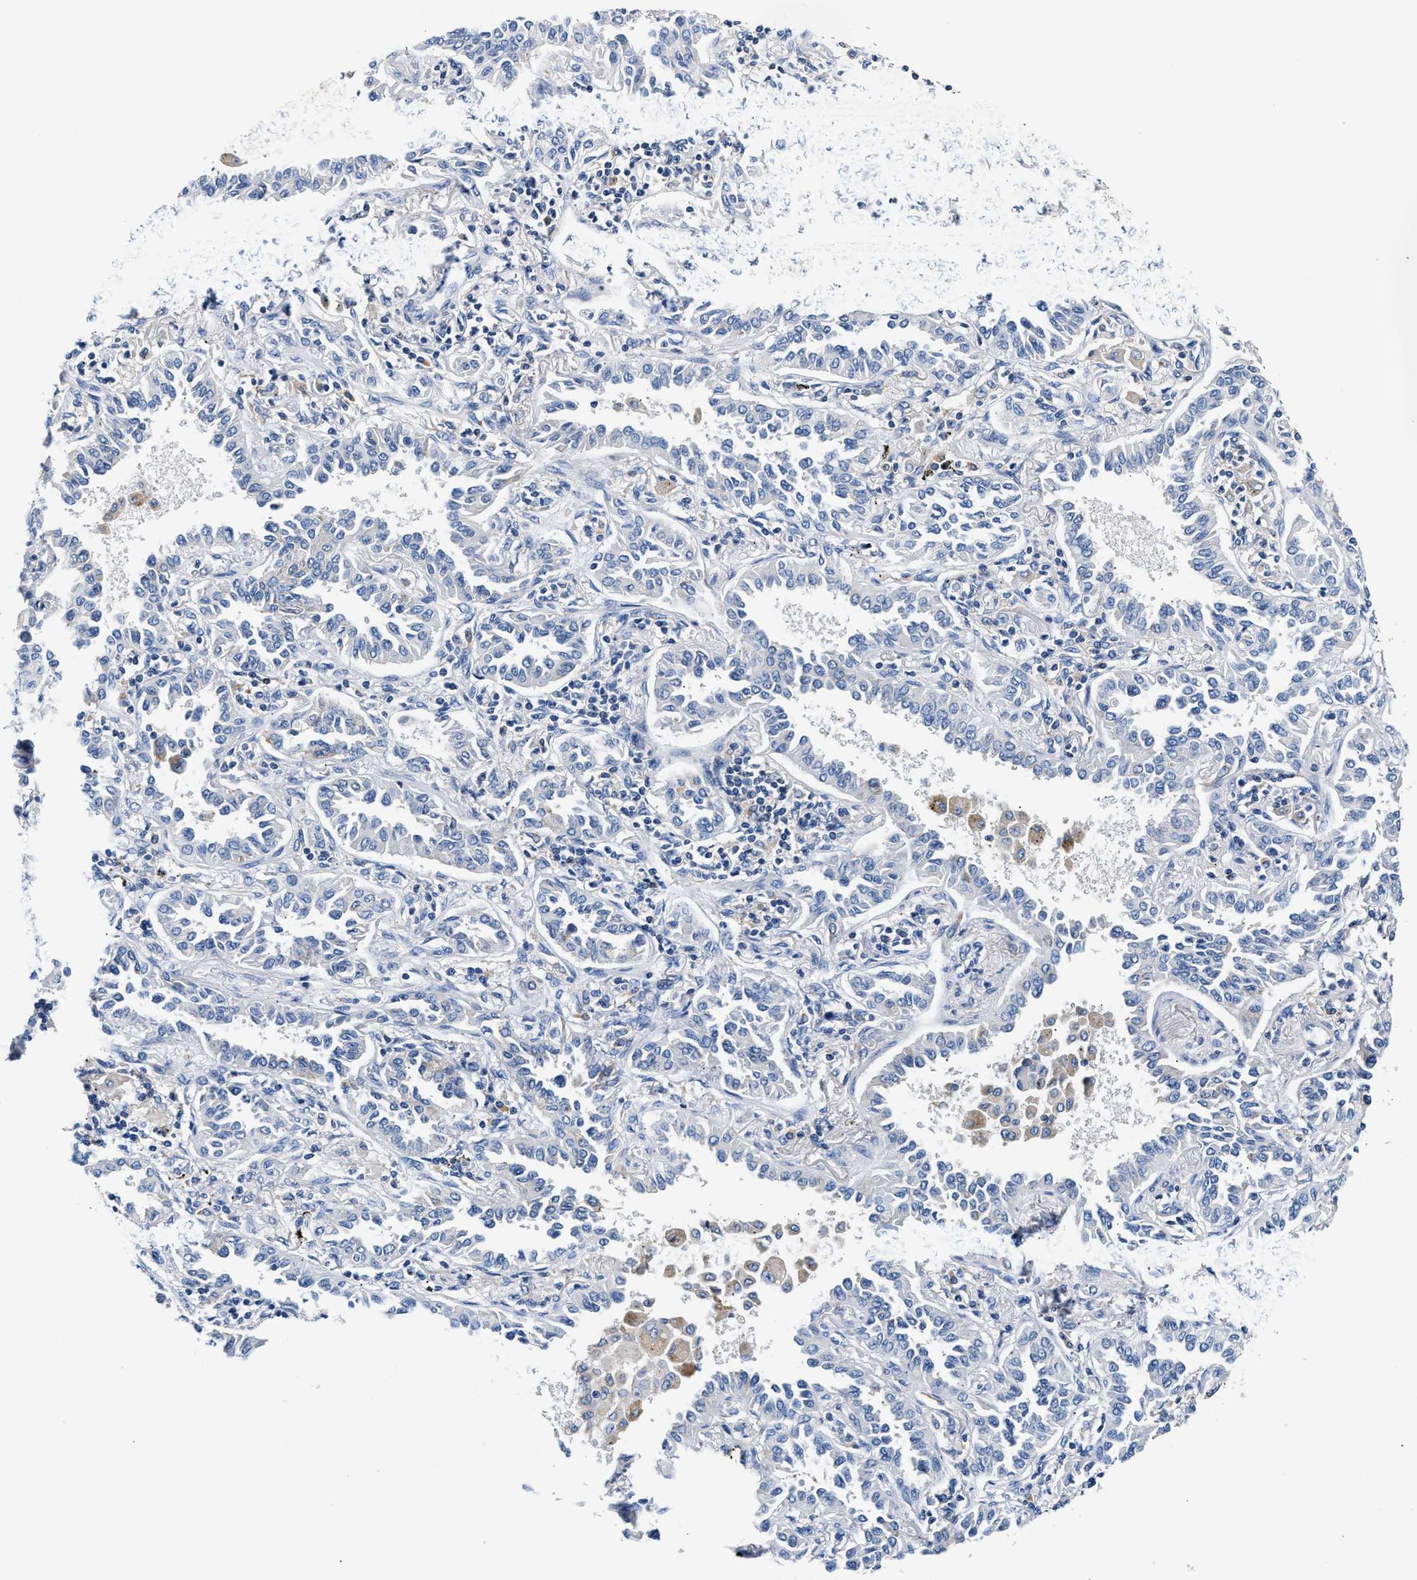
{"staining": {"intensity": "negative", "quantity": "none", "location": "none"}, "tissue": "lung cancer", "cell_type": "Tumor cells", "image_type": "cancer", "snomed": [{"axis": "morphology", "description": "Normal tissue, NOS"}, {"axis": "morphology", "description": "Adenocarcinoma, NOS"}, {"axis": "topography", "description": "Lung"}], "caption": "A high-resolution photomicrograph shows immunohistochemistry staining of adenocarcinoma (lung), which demonstrates no significant expression in tumor cells.", "gene": "TUT7", "patient": {"sex": "male", "age": 59}}